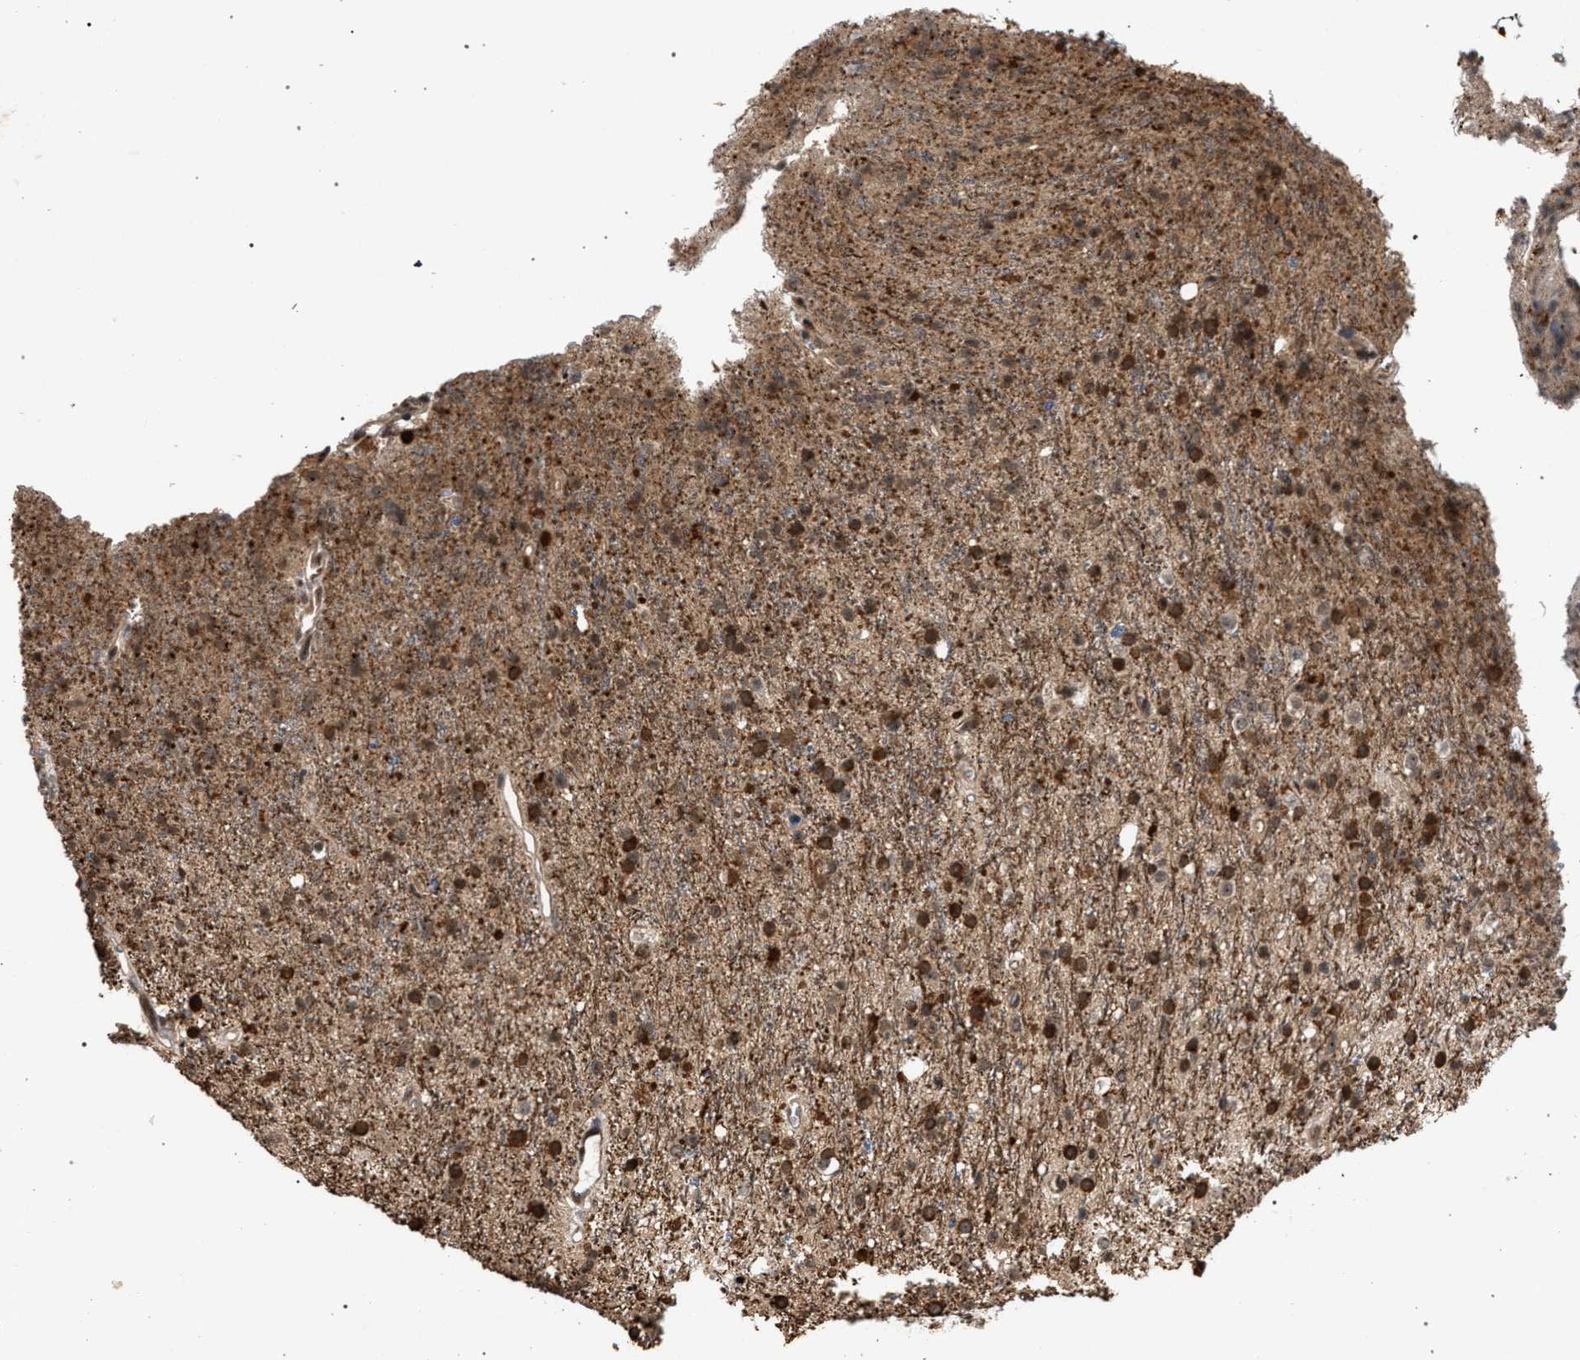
{"staining": {"intensity": "moderate", "quantity": ">75%", "location": "cytoplasmic/membranous"}, "tissue": "glioma", "cell_type": "Tumor cells", "image_type": "cancer", "snomed": [{"axis": "morphology", "description": "Glioma, malignant, High grade"}, {"axis": "topography", "description": "Brain"}], "caption": "Human glioma stained for a protein (brown) exhibits moderate cytoplasmic/membranous positive expression in approximately >75% of tumor cells.", "gene": "IRAK4", "patient": {"sex": "male", "age": 47}}